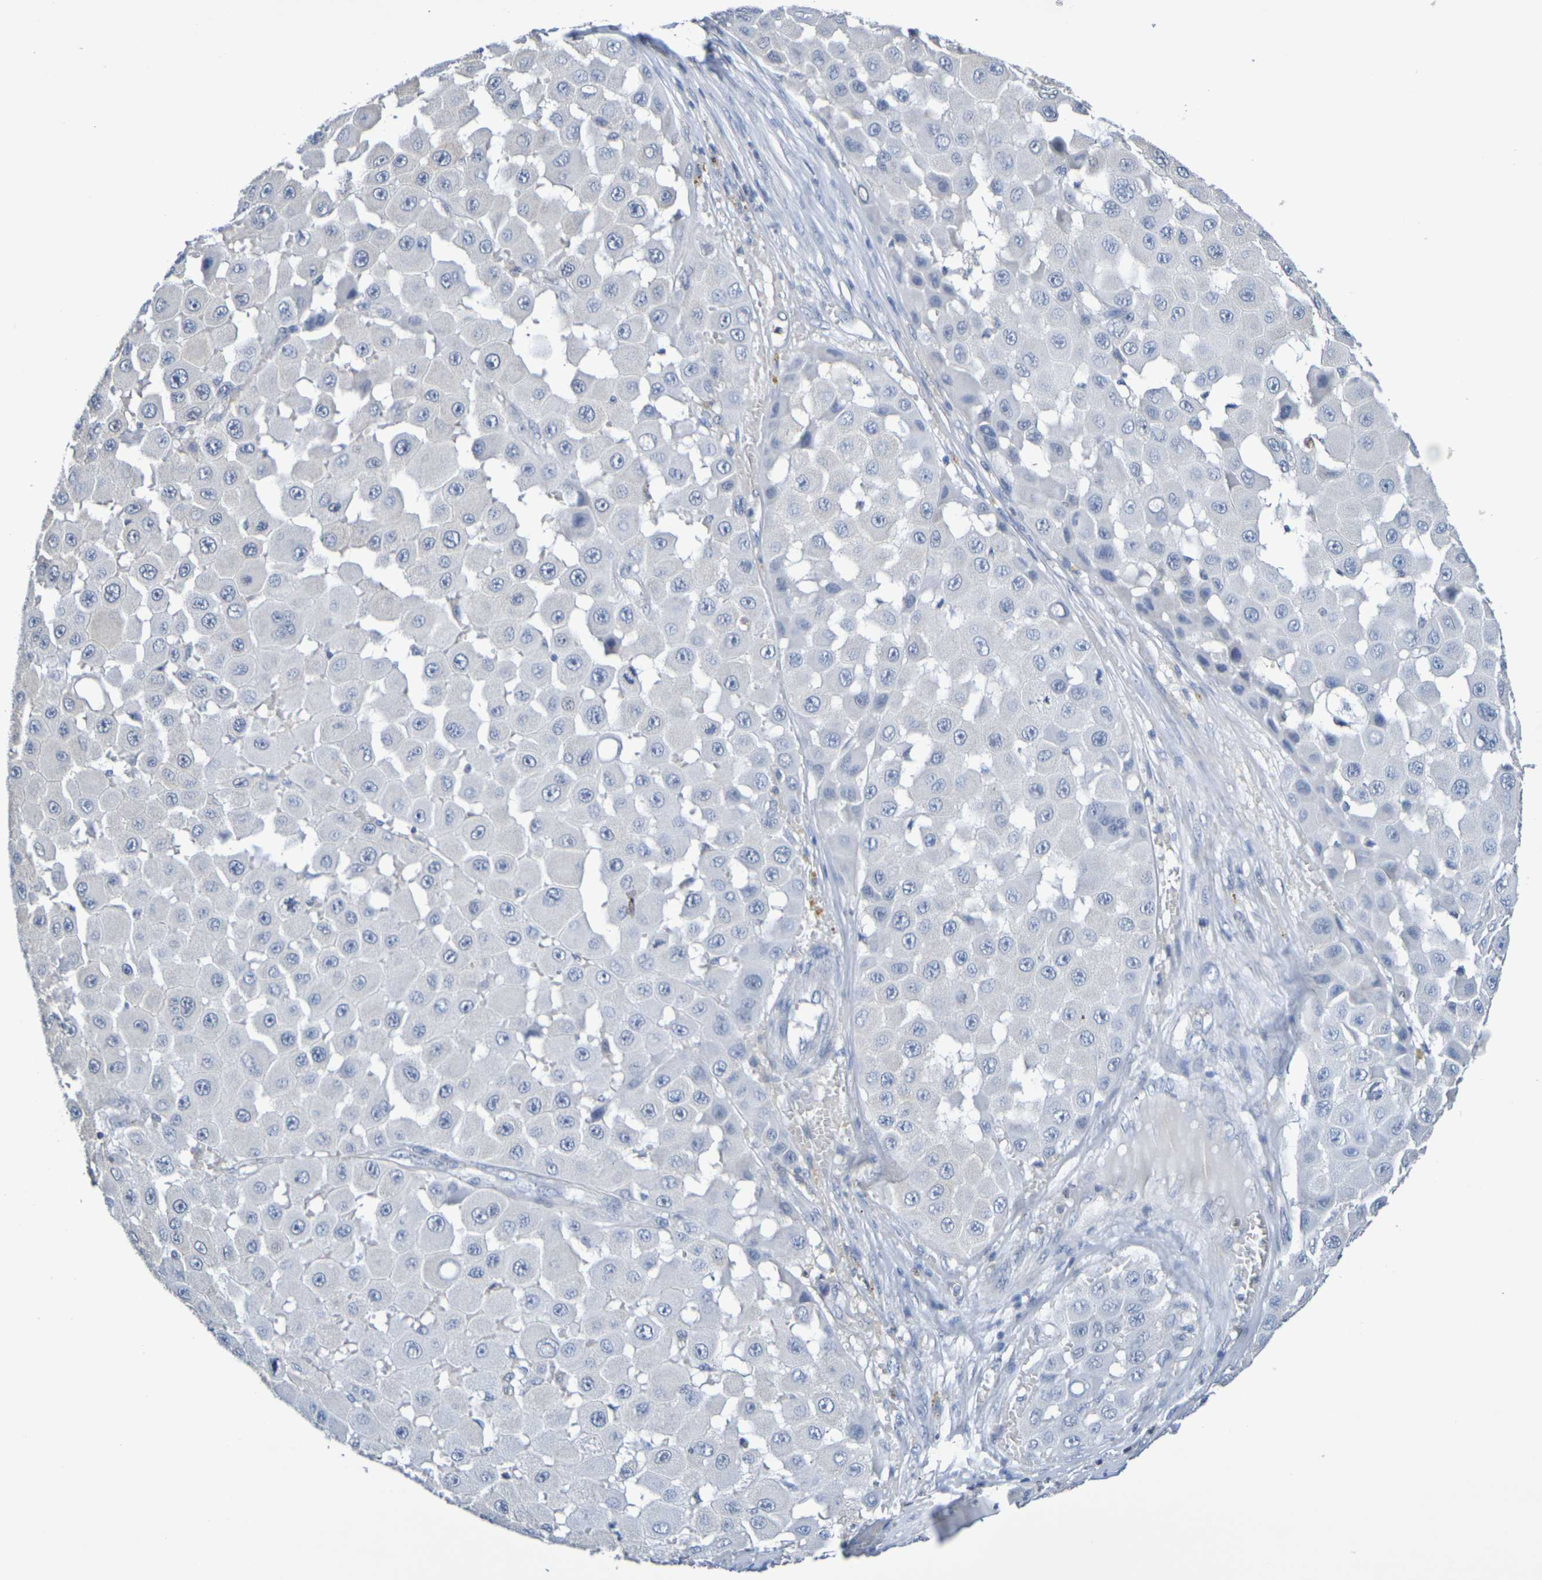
{"staining": {"intensity": "negative", "quantity": "none", "location": "none"}, "tissue": "melanoma", "cell_type": "Tumor cells", "image_type": "cancer", "snomed": [{"axis": "morphology", "description": "Malignant melanoma, NOS"}, {"axis": "topography", "description": "Skin"}], "caption": "Histopathology image shows no protein staining in tumor cells of melanoma tissue. (DAB immunohistochemistry (IHC) visualized using brightfield microscopy, high magnification).", "gene": "CHRNB1", "patient": {"sex": "female", "age": 81}}